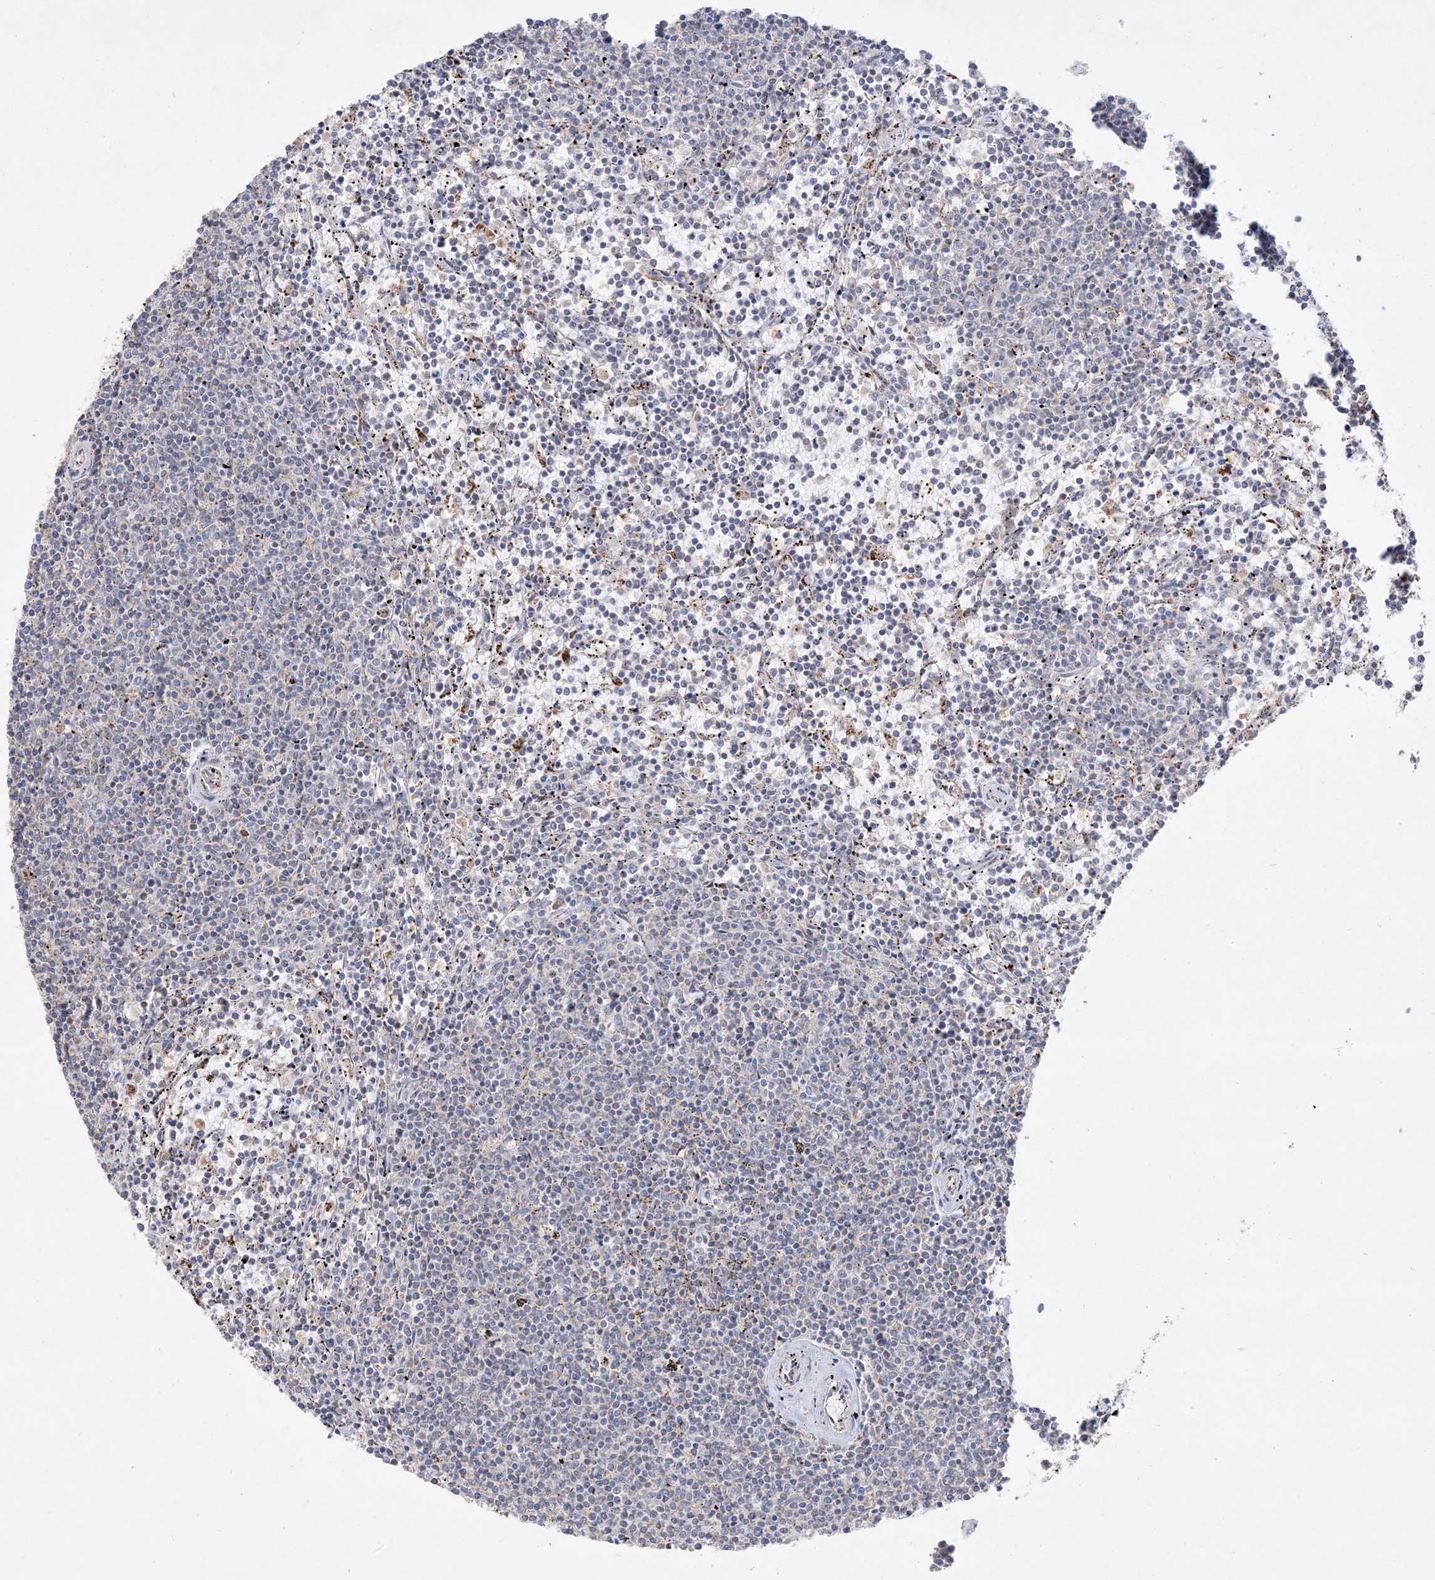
{"staining": {"intensity": "negative", "quantity": "none", "location": "none"}, "tissue": "lymphoma", "cell_type": "Tumor cells", "image_type": "cancer", "snomed": [{"axis": "morphology", "description": "Malignant lymphoma, non-Hodgkin's type, Low grade"}, {"axis": "topography", "description": "Spleen"}], "caption": "This photomicrograph is of lymphoma stained with immunohistochemistry to label a protein in brown with the nuclei are counter-stained blue. There is no staining in tumor cells.", "gene": "NDUFAF3", "patient": {"sex": "female", "age": 50}}